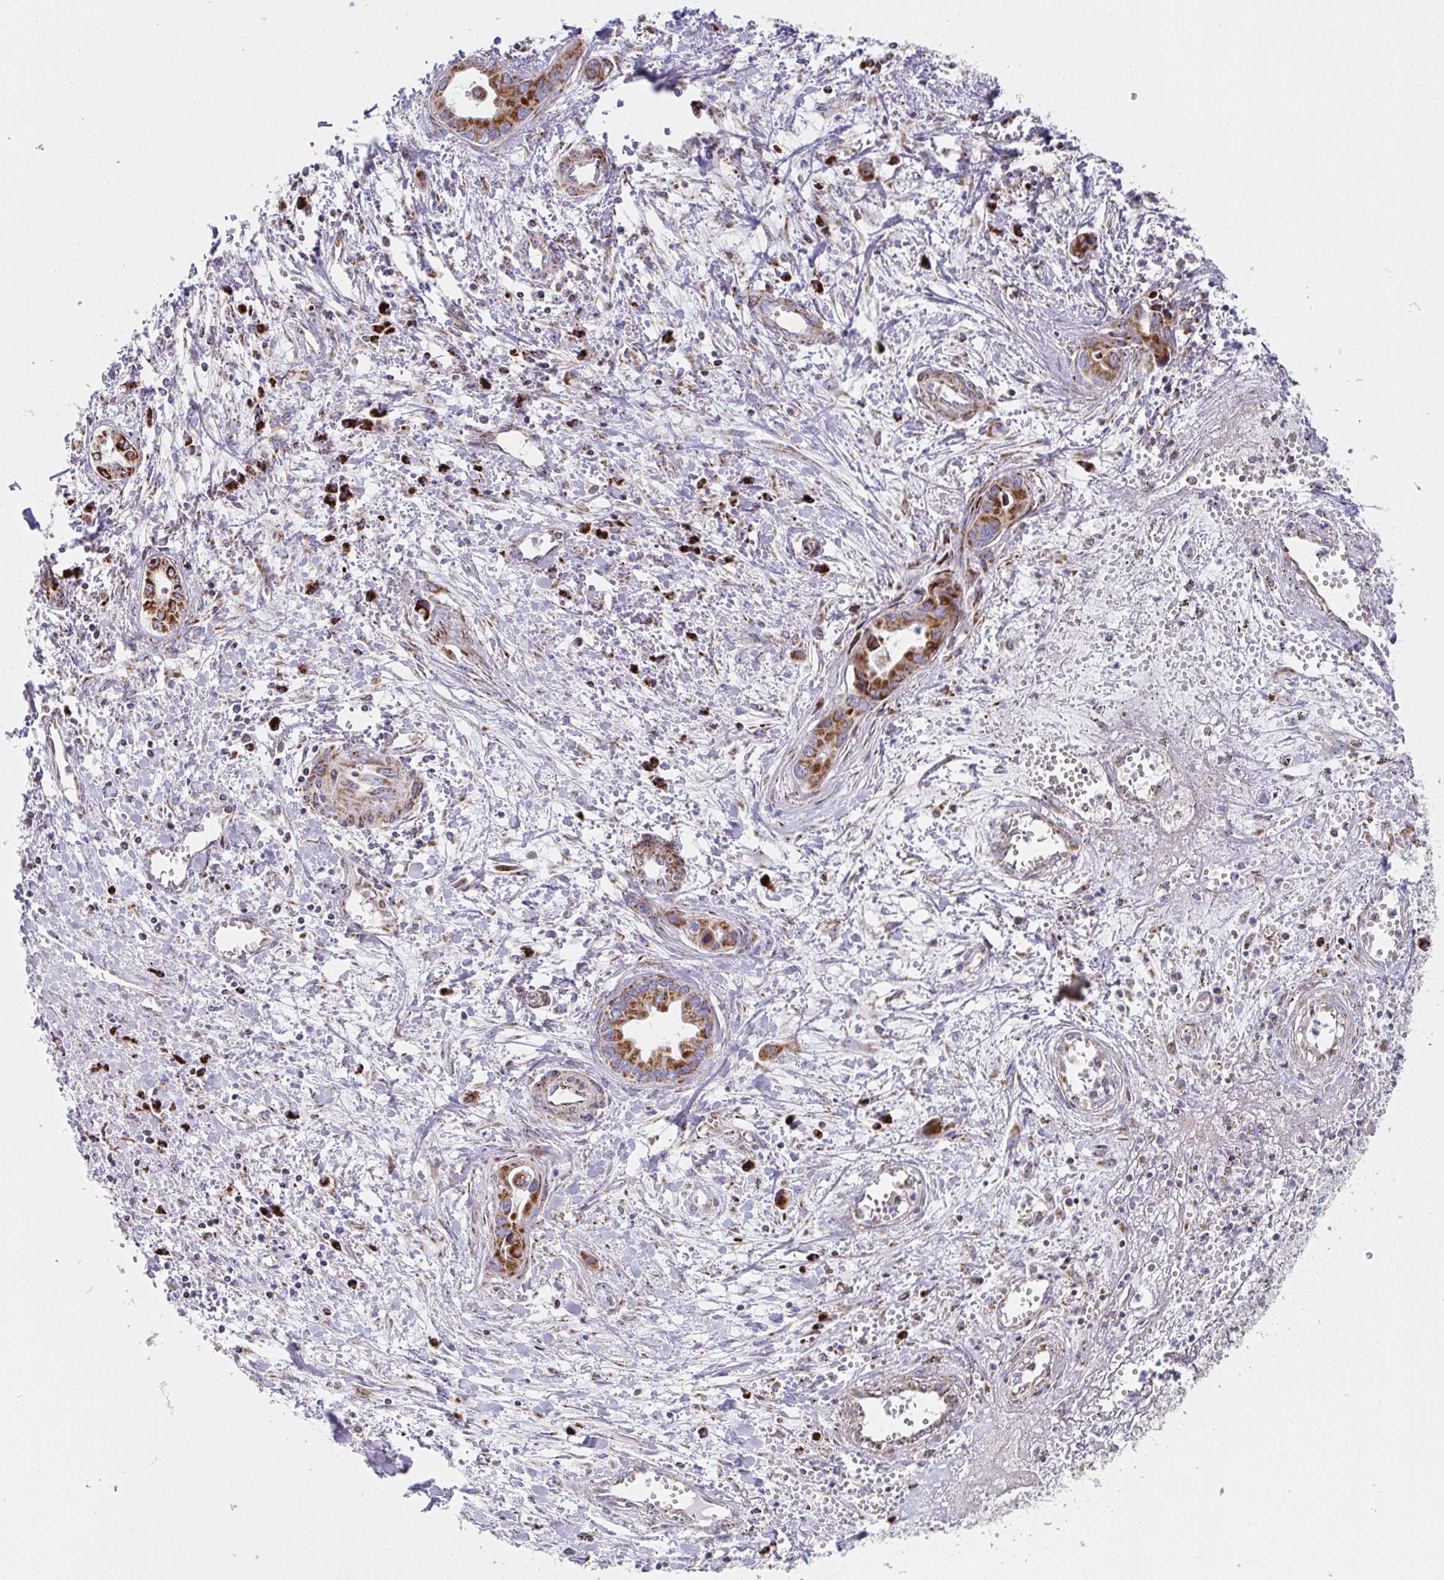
{"staining": {"intensity": "moderate", "quantity": ">75%", "location": "cytoplasmic/membranous"}, "tissue": "liver cancer", "cell_type": "Tumor cells", "image_type": "cancer", "snomed": [{"axis": "morphology", "description": "Cholangiocarcinoma"}, {"axis": "topography", "description": "Liver"}], "caption": "A brown stain shows moderate cytoplasmic/membranous staining of a protein in cholangiocarcinoma (liver) tumor cells. (Stains: DAB (3,3'-diaminobenzidine) in brown, nuclei in blue, Microscopy: brightfield microscopy at high magnification).", "gene": "ATP5MJ", "patient": {"sex": "female", "age": 64}}